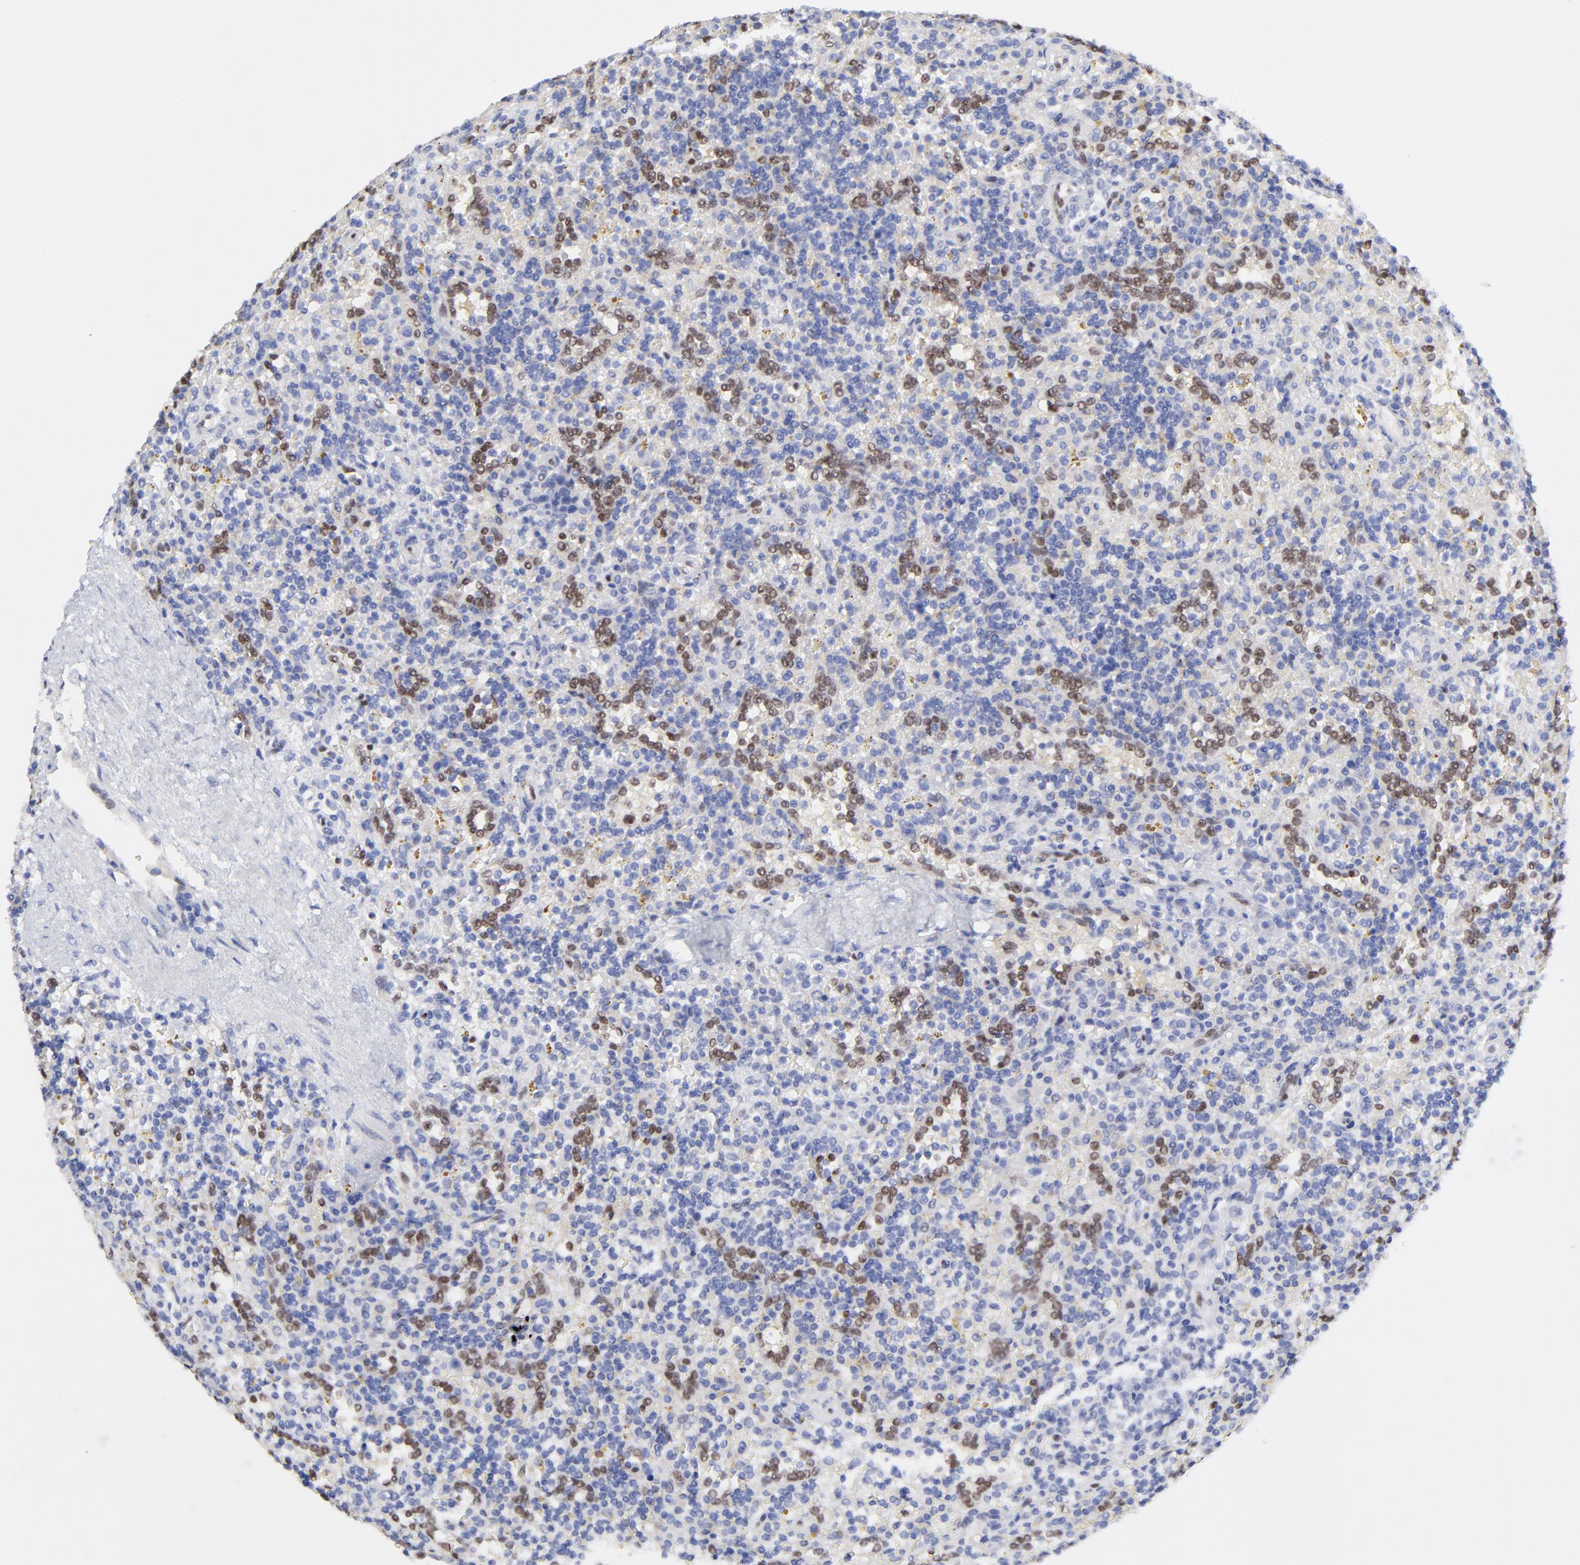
{"staining": {"intensity": "negative", "quantity": "none", "location": "none"}, "tissue": "lymphoma", "cell_type": "Tumor cells", "image_type": "cancer", "snomed": [{"axis": "morphology", "description": "Malignant lymphoma, non-Hodgkin's type, Low grade"}, {"axis": "topography", "description": "Spleen"}], "caption": "Tumor cells are negative for protein expression in human lymphoma.", "gene": "KLF4", "patient": {"sex": "male", "age": 67}}